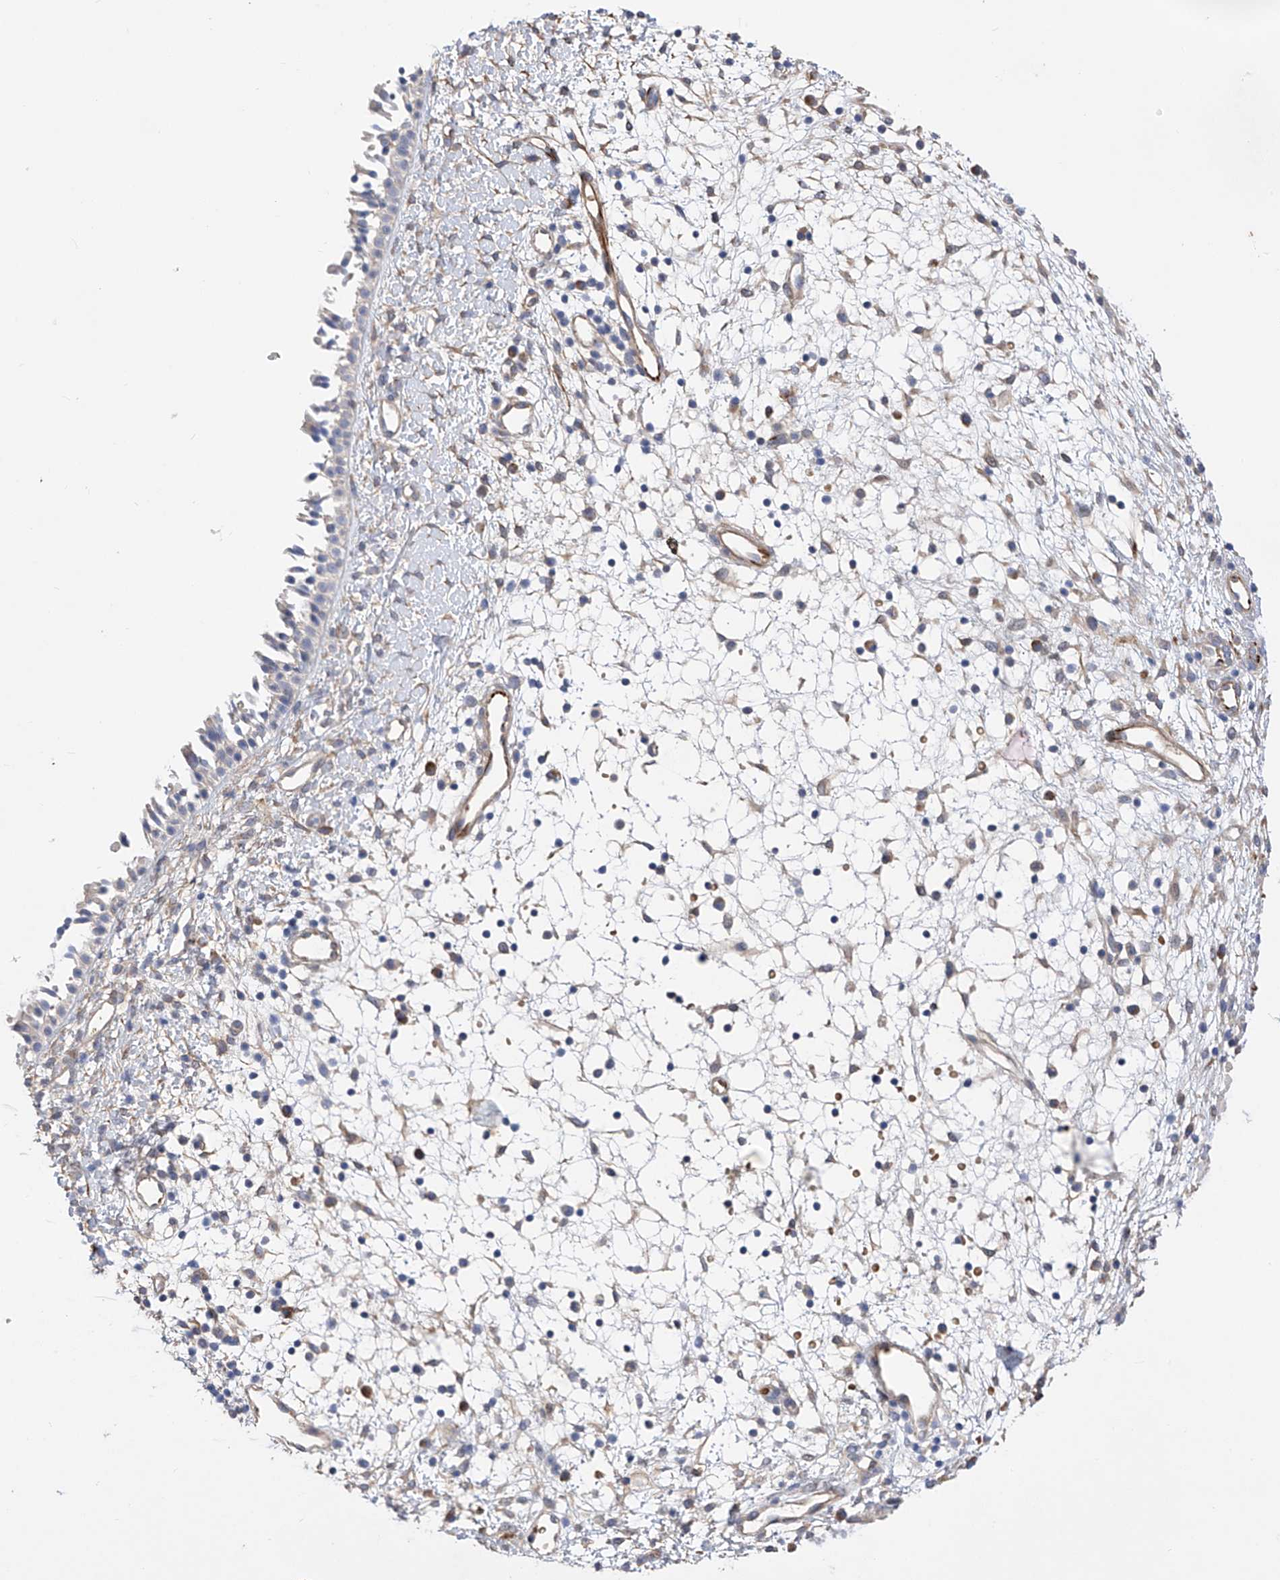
{"staining": {"intensity": "weak", "quantity": "25%-75%", "location": "cytoplasmic/membranous"}, "tissue": "nasopharynx", "cell_type": "Respiratory epithelial cells", "image_type": "normal", "snomed": [{"axis": "morphology", "description": "Normal tissue, NOS"}, {"axis": "topography", "description": "Nasopharynx"}], "caption": "Nasopharynx stained for a protein reveals weak cytoplasmic/membranous positivity in respiratory epithelial cells.", "gene": "NFATC4", "patient": {"sex": "male", "age": 22}}